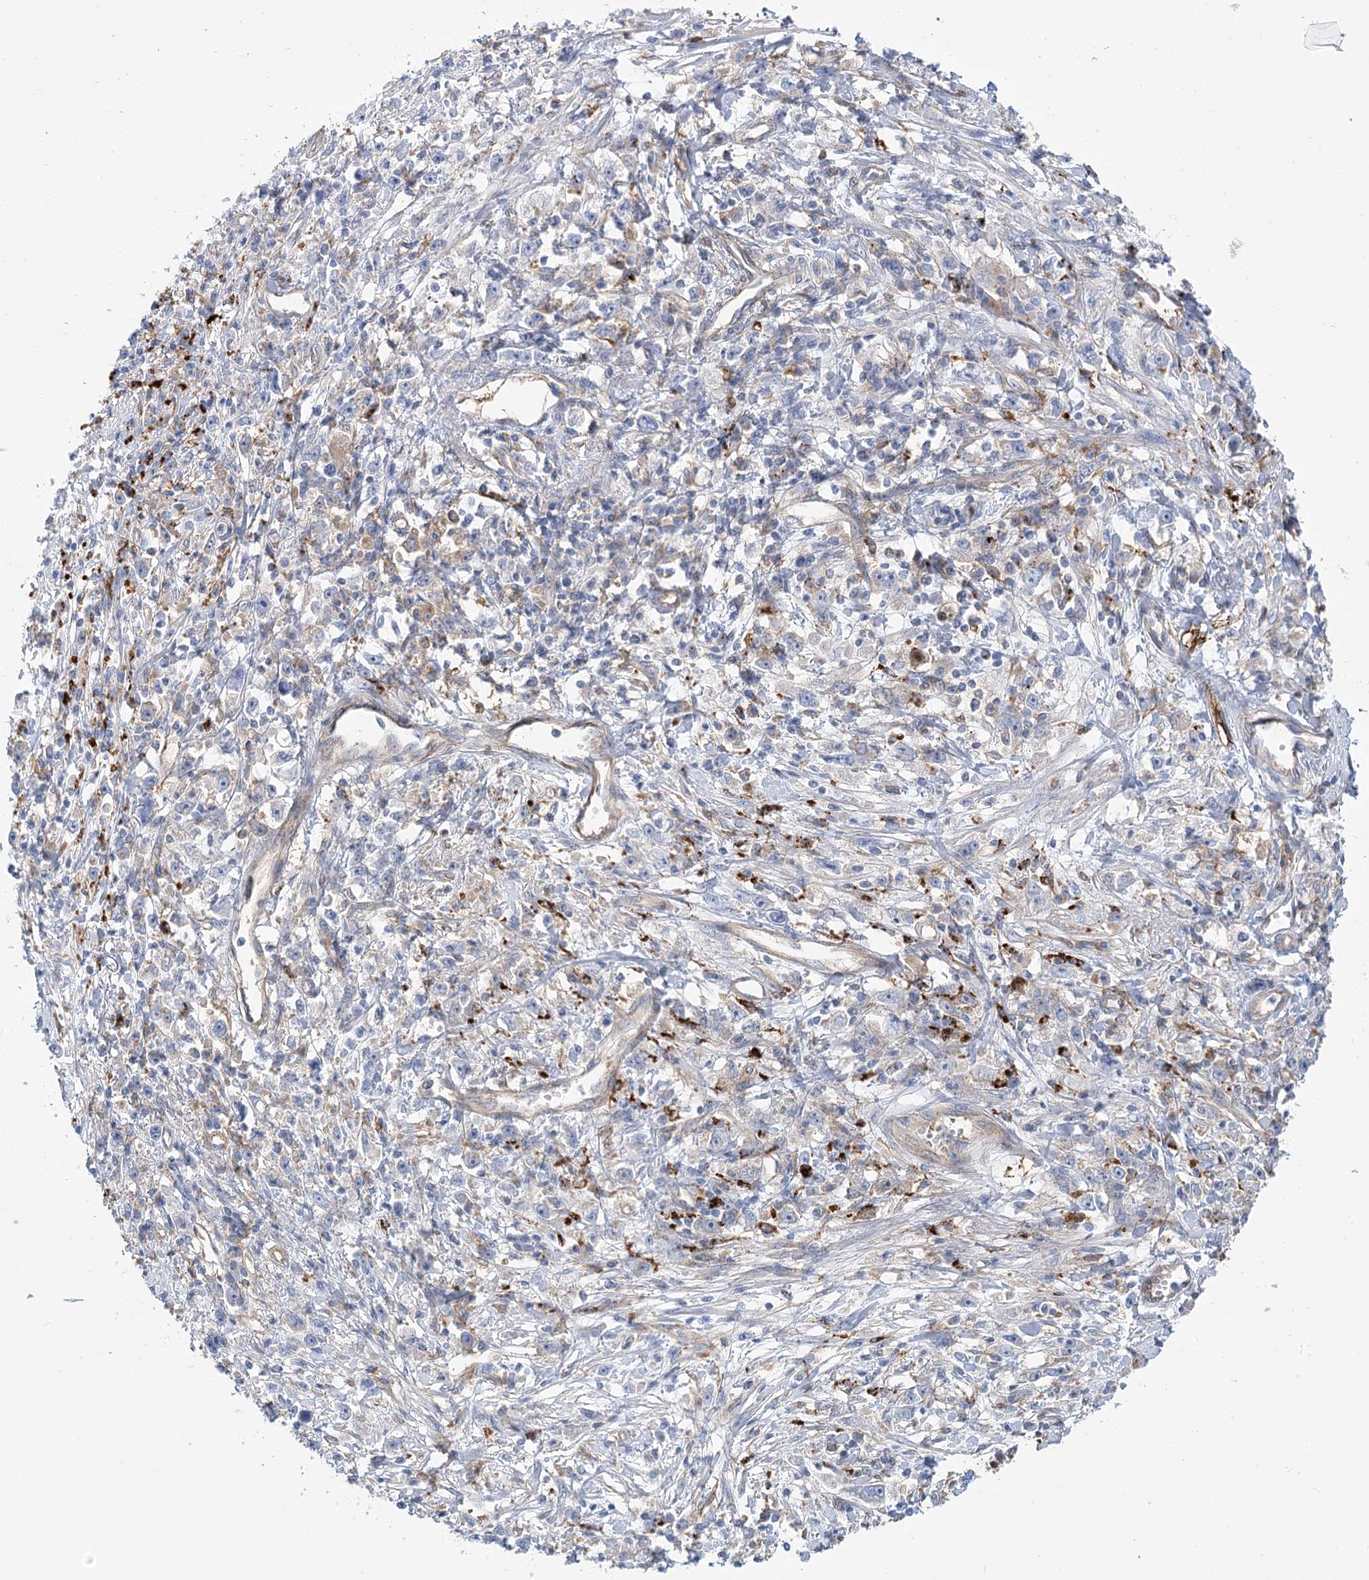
{"staining": {"intensity": "negative", "quantity": "none", "location": "none"}, "tissue": "stomach cancer", "cell_type": "Tumor cells", "image_type": "cancer", "snomed": [{"axis": "morphology", "description": "Adenocarcinoma, NOS"}, {"axis": "topography", "description": "Stomach"}], "caption": "The photomicrograph reveals no significant staining in tumor cells of stomach cancer.", "gene": "GUSB", "patient": {"sex": "female", "age": 59}}